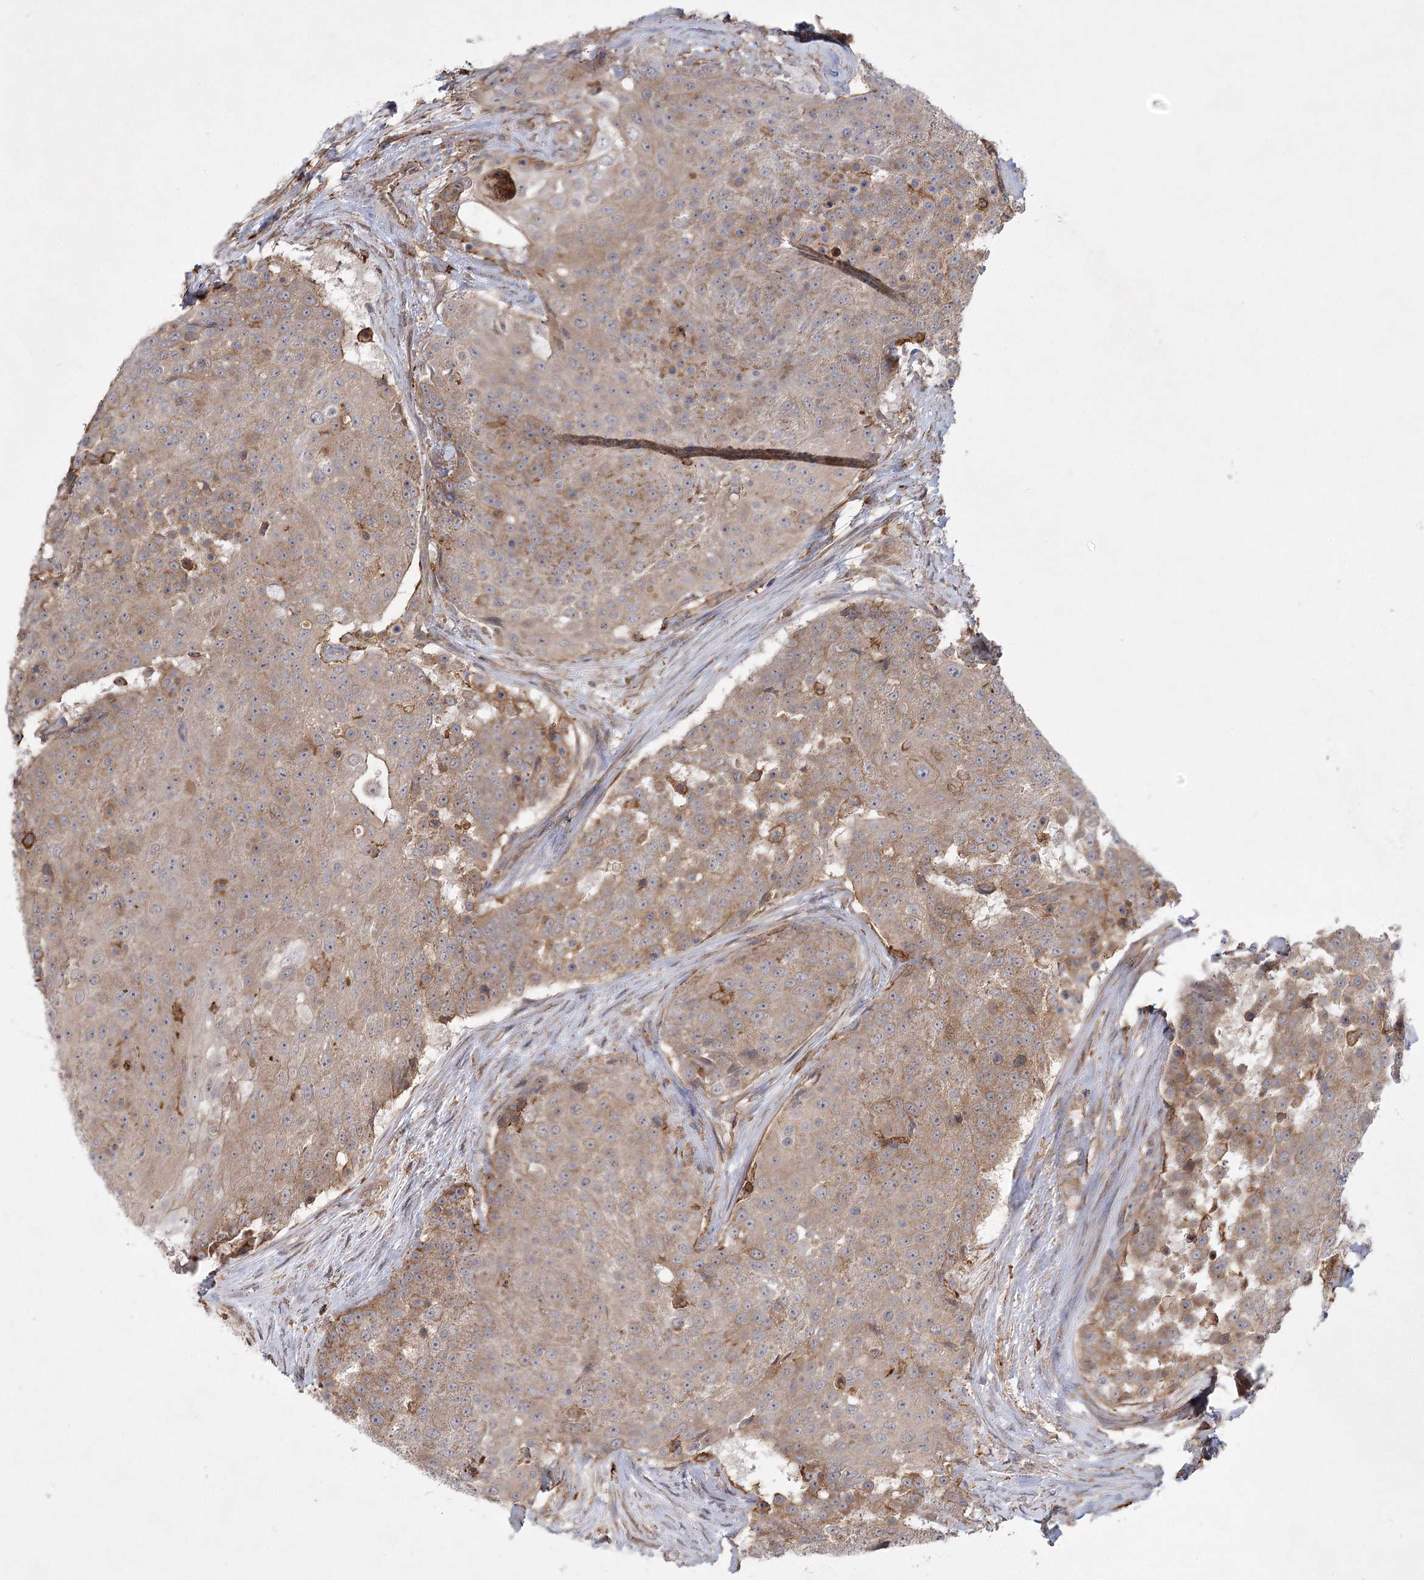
{"staining": {"intensity": "weak", "quantity": "25%-75%", "location": "cytoplasmic/membranous"}, "tissue": "urothelial cancer", "cell_type": "Tumor cells", "image_type": "cancer", "snomed": [{"axis": "morphology", "description": "Urothelial carcinoma, High grade"}, {"axis": "topography", "description": "Urinary bladder"}], "caption": "The histopathology image exhibits immunohistochemical staining of urothelial carcinoma (high-grade). There is weak cytoplasmic/membranous expression is present in about 25%-75% of tumor cells.", "gene": "MEPE", "patient": {"sex": "female", "age": 63}}